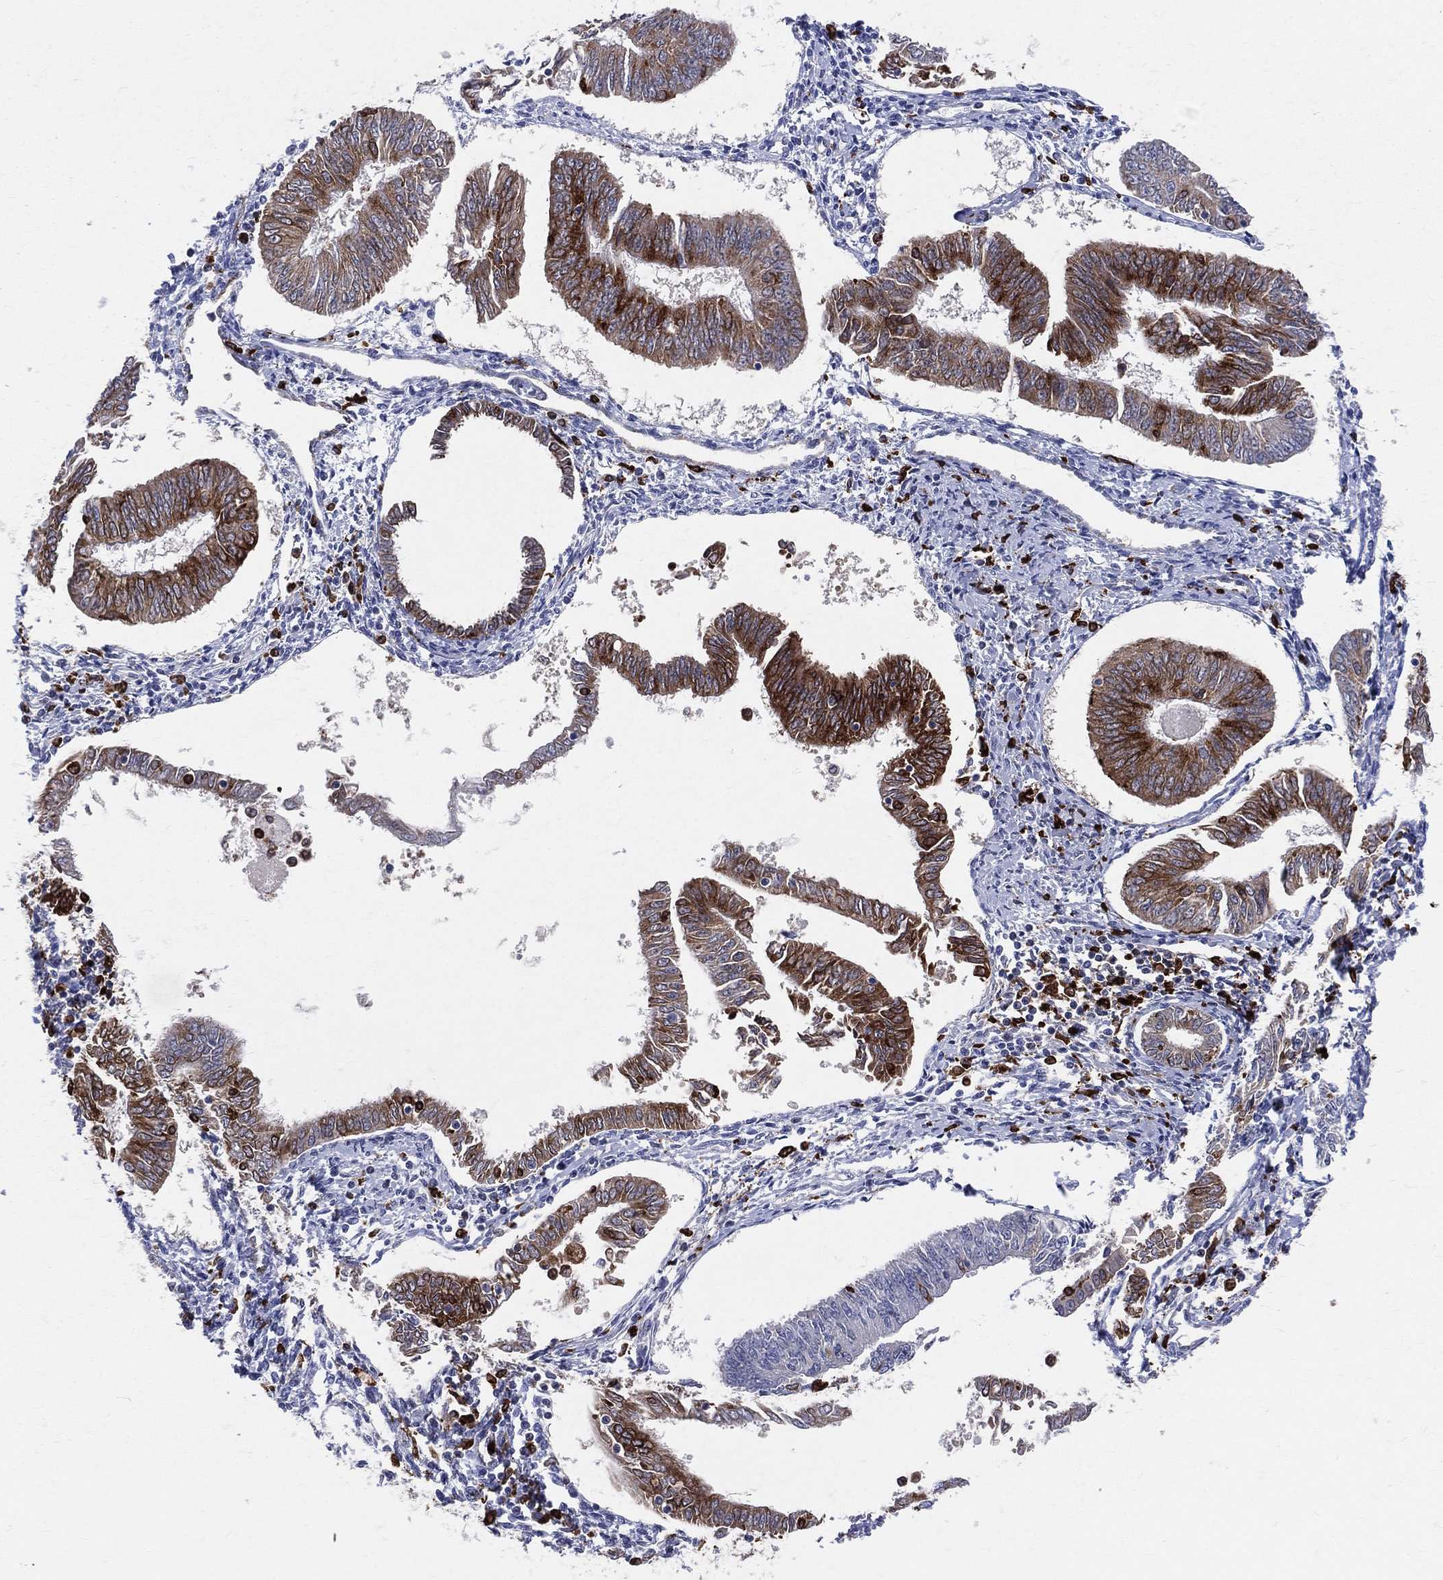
{"staining": {"intensity": "strong", "quantity": "25%-75%", "location": "cytoplasmic/membranous"}, "tissue": "endometrial cancer", "cell_type": "Tumor cells", "image_type": "cancer", "snomed": [{"axis": "morphology", "description": "Adenocarcinoma, NOS"}, {"axis": "topography", "description": "Endometrium"}], "caption": "Immunohistochemistry image of endometrial cancer (adenocarcinoma) stained for a protein (brown), which demonstrates high levels of strong cytoplasmic/membranous positivity in approximately 25%-75% of tumor cells.", "gene": "CD74", "patient": {"sex": "female", "age": 58}}